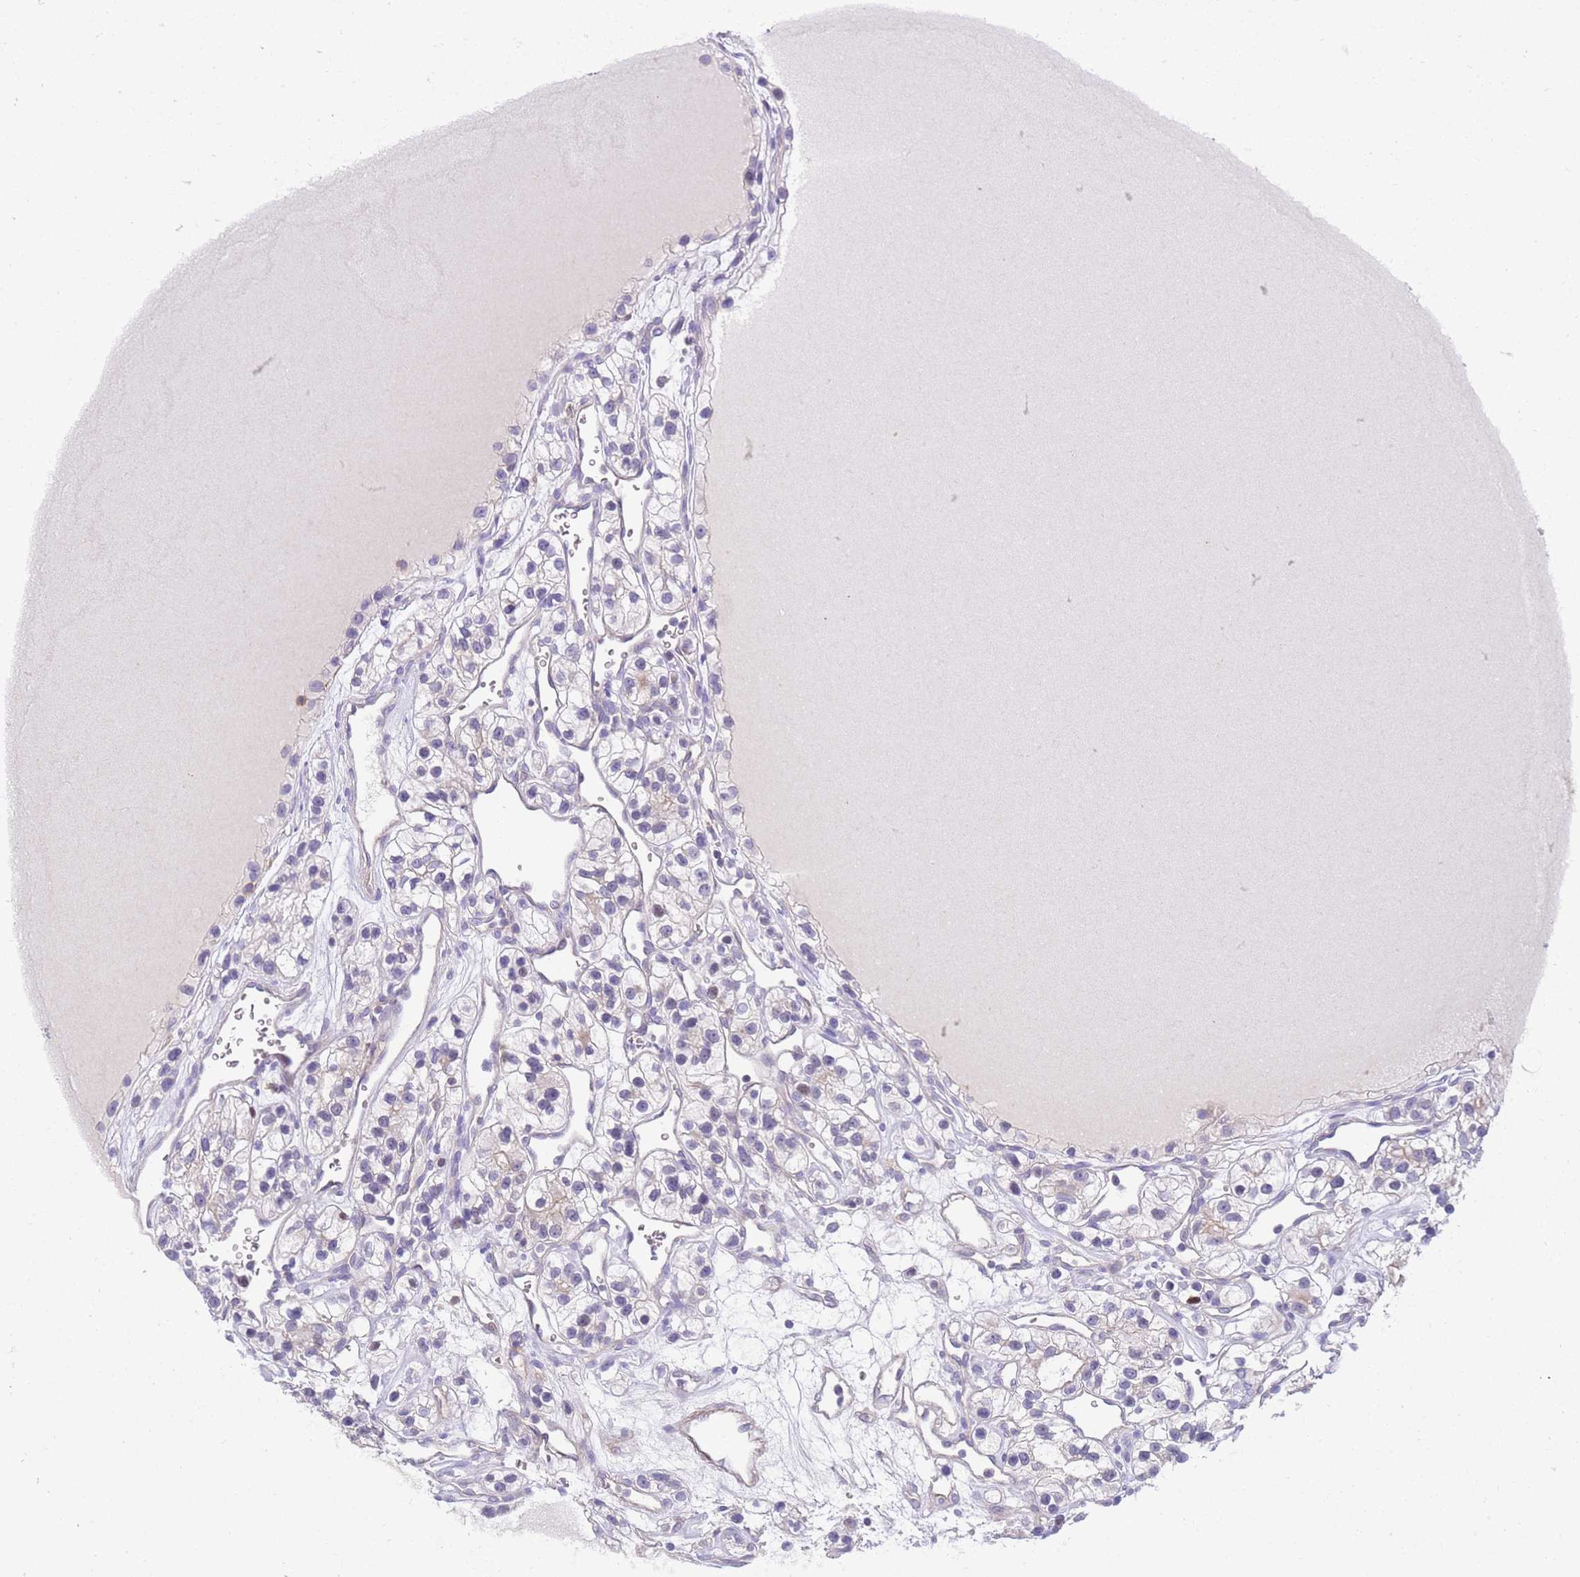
{"staining": {"intensity": "negative", "quantity": "none", "location": "none"}, "tissue": "renal cancer", "cell_type": "Tumor cells", "image_type": "cancer", "snomed": [{"axis": "morphology", "description": "Adenocarcinoma, NOS"}, {"axis": "topography", "description": "Kidney"}], "caption": "Tumor cells are negative for brown protein staining in renal cancer (adenocarcinoma).", "gene": "STK25", "patient": {"sex": "female", "age": 57}}